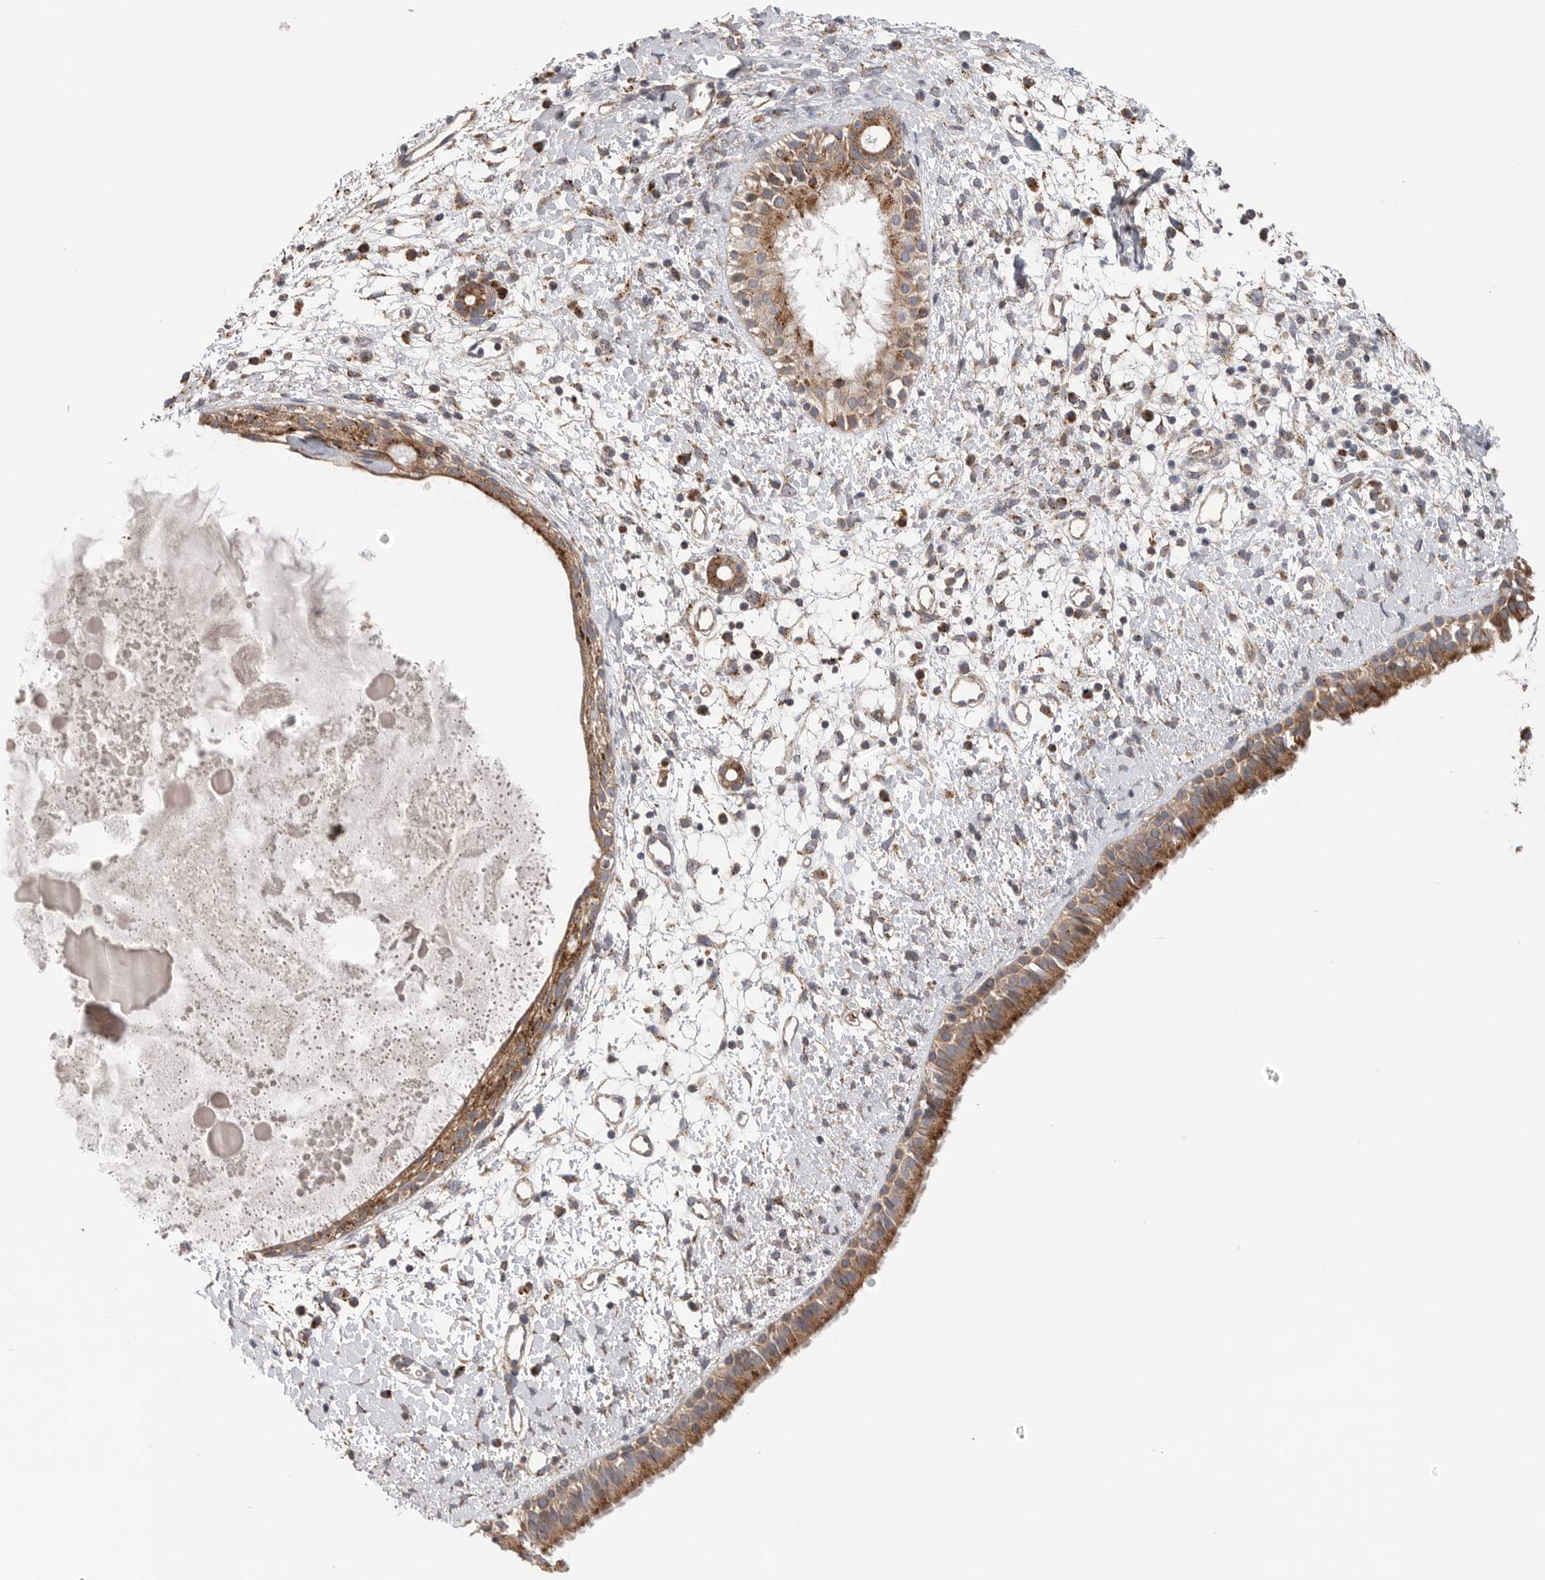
{"staining": {"intensity": "moderate", "quantity": ">75%", "location": "cytoplasmic/membranous"}, "tissue": "nasopharynx", "cell_type": "Respiratory epithelial cells", "image_type": "normal", "snomed": [{"axis": "morphology", "description": "Normal tissue, NOS"}, {"axis": "topography", "description": "Nasopharynx"}], "caption": "Immunohistochemistry micrograph of normal nasopharynx stained for a protein (brown), which shows medium levels of moderate cytoplasmic/membranous staining in approximately >75% of respiratory epithelial cells.", "gene": "GALNS", "patient": {"sex": "male", "age": 22}}